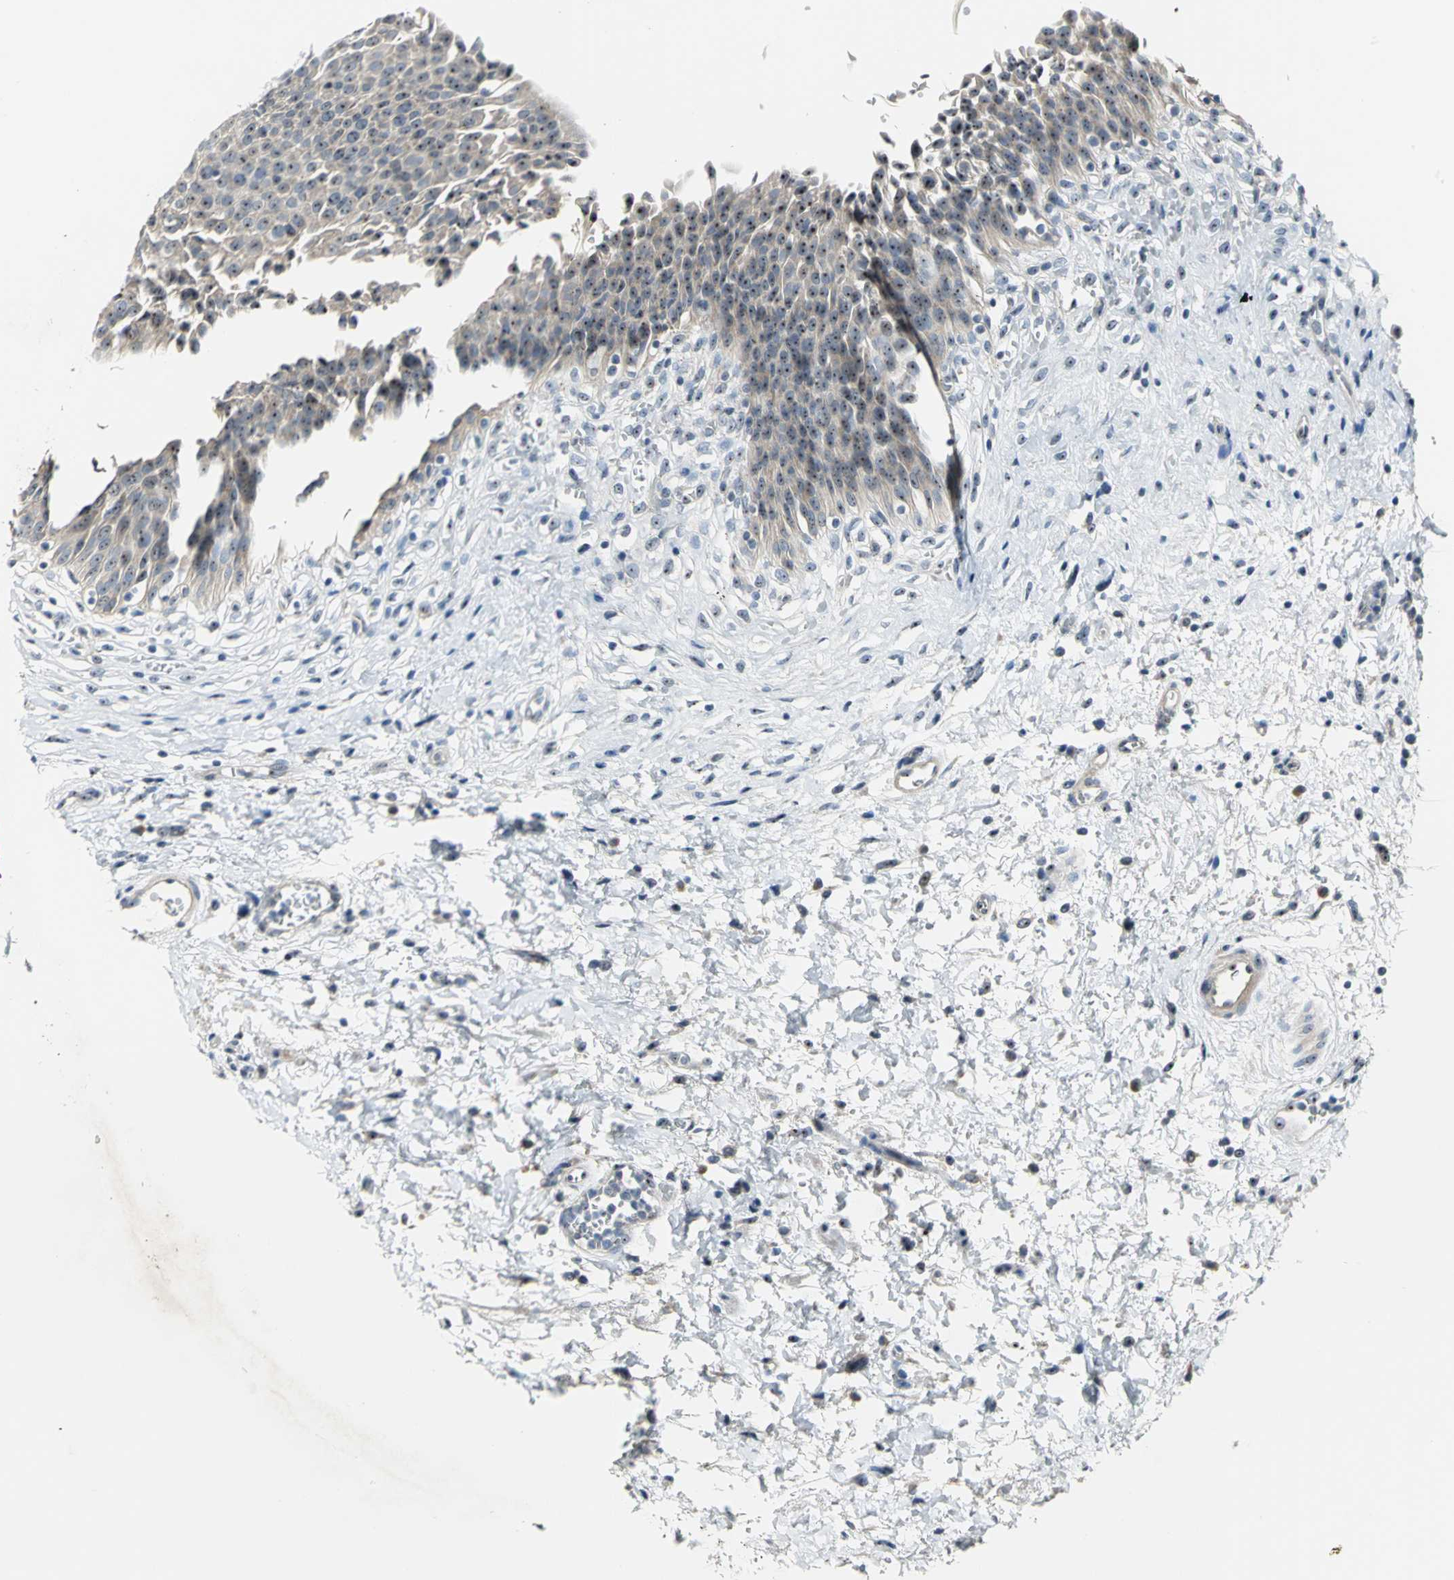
{"staining": {"intensity": "strong", "quantity": ">75%", "location": "nuclear"}, "tissue": "urinary bladder", "cell_type": "Urothelial cells", "image_type": "normal", "snomed": [{"axis": "morphology", "description": "Normal tissue, NOS"}, {"axis": "morphology", "description": "Dysplasia, NOS"}, {"axis": "topography", "description": "Urinary bladder"}], "caption": "Immunohistochemical staining of benign human urinary bladder displays high levels of strong nuclear positivity in approximately >75% of urothelial cells. (DAB IHC, brown staining for protein, blue staining for nuclei).", "gene": "MYBBP1A", "patient": {"sex": "male", "age": 35}}